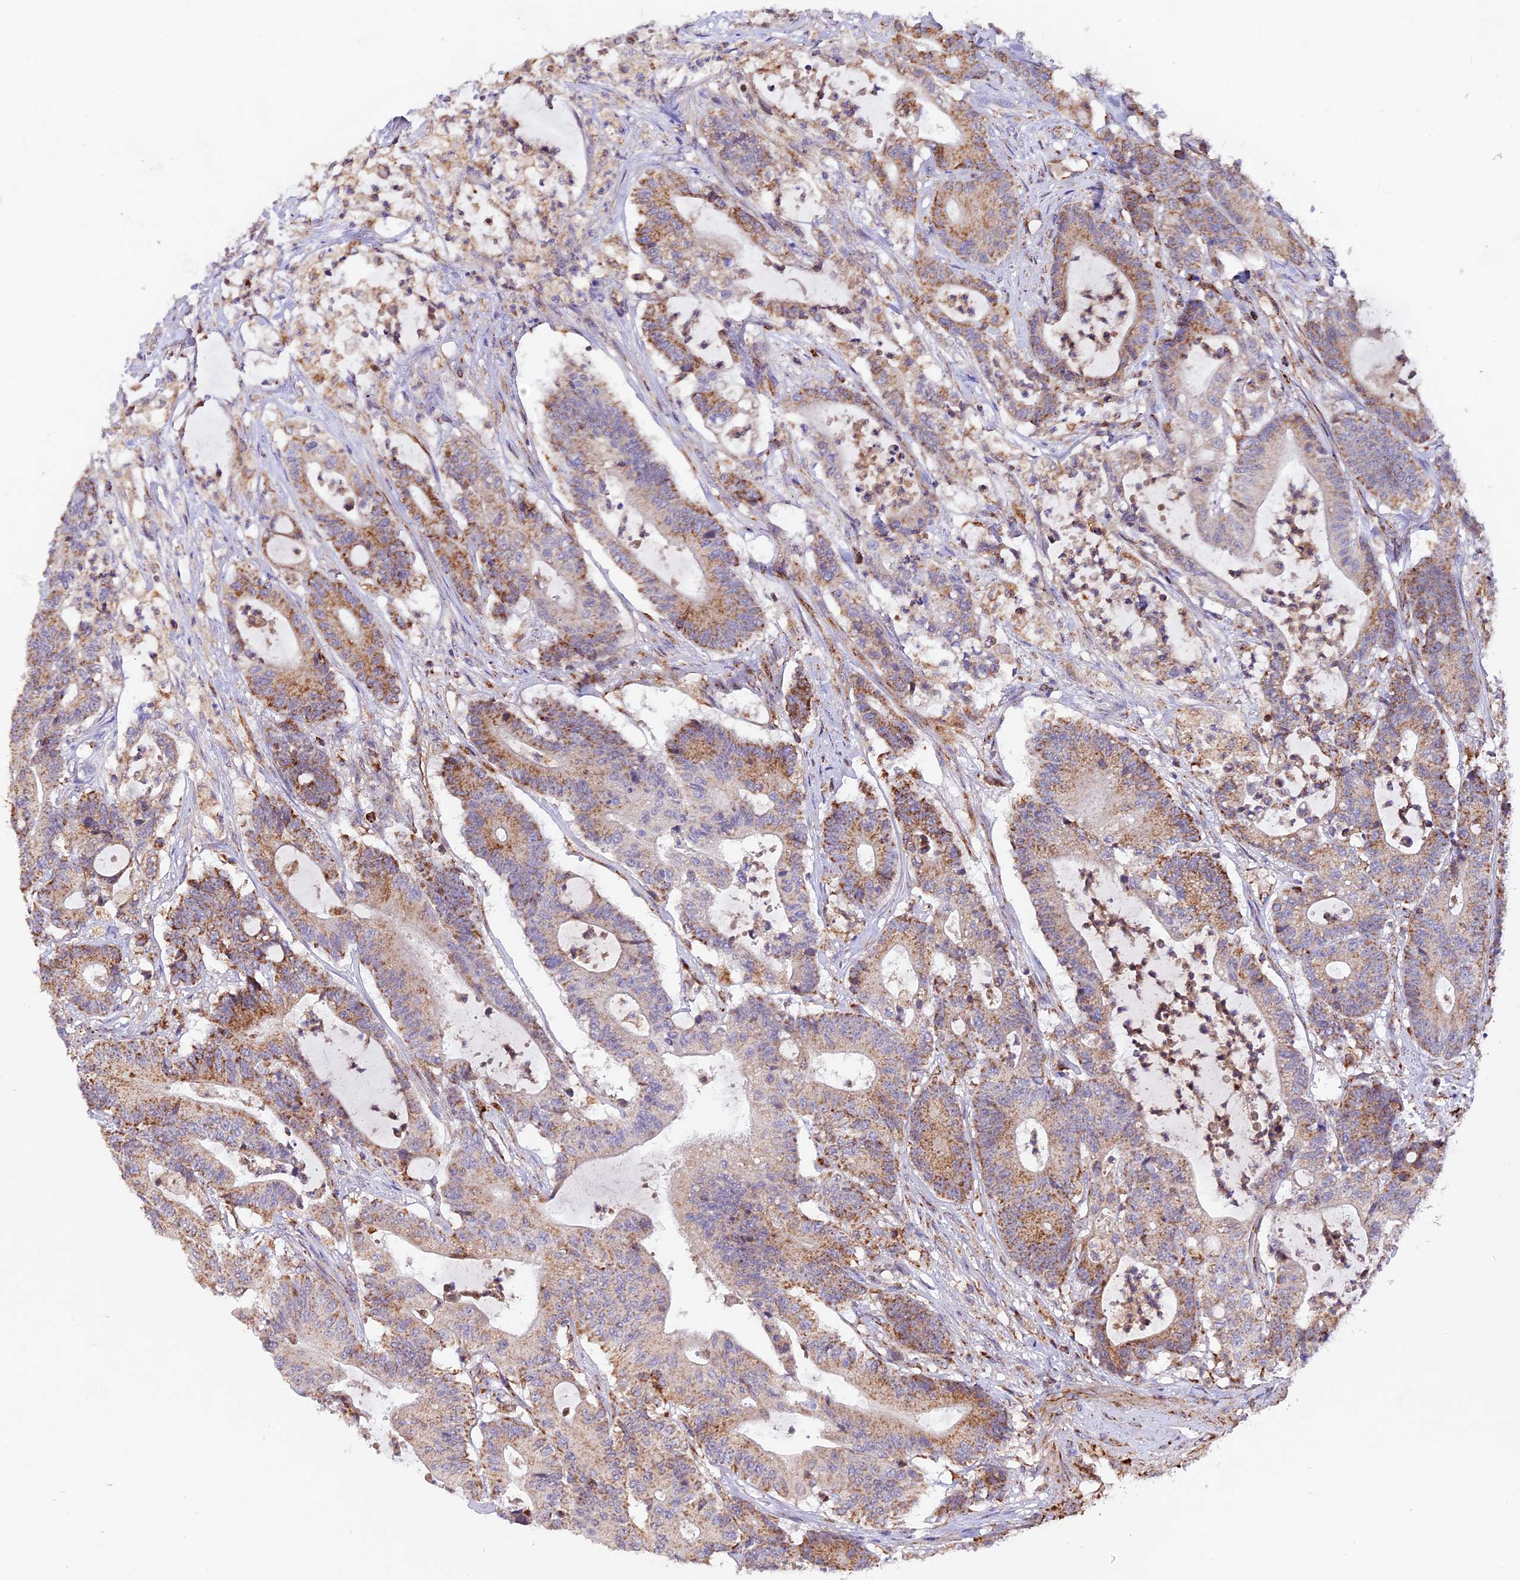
{"staining": {"intensity": "moderate", "quantity": ">75%", "location": "cytoplasmic/membranous"}, "tissue": "colorectal cancer", "cell_type": "Tumor cells", "image_type": "cancer", "snomed": [{"axis": "morphology", "description": "Adenocarcinoma, NOS"}, {"axis": "topography", "description": "Colon"}], "caption": "An IHC photomicrograph of neoplastic tissue is shown. Protein staining in brown highlights moderate cytoplasmic/membranous positivity in colorectal cancer (adenocarcinoma) within tumor cells.", "gene": "NDUFA8", "patient": {"sex": "female", "age": 84}}